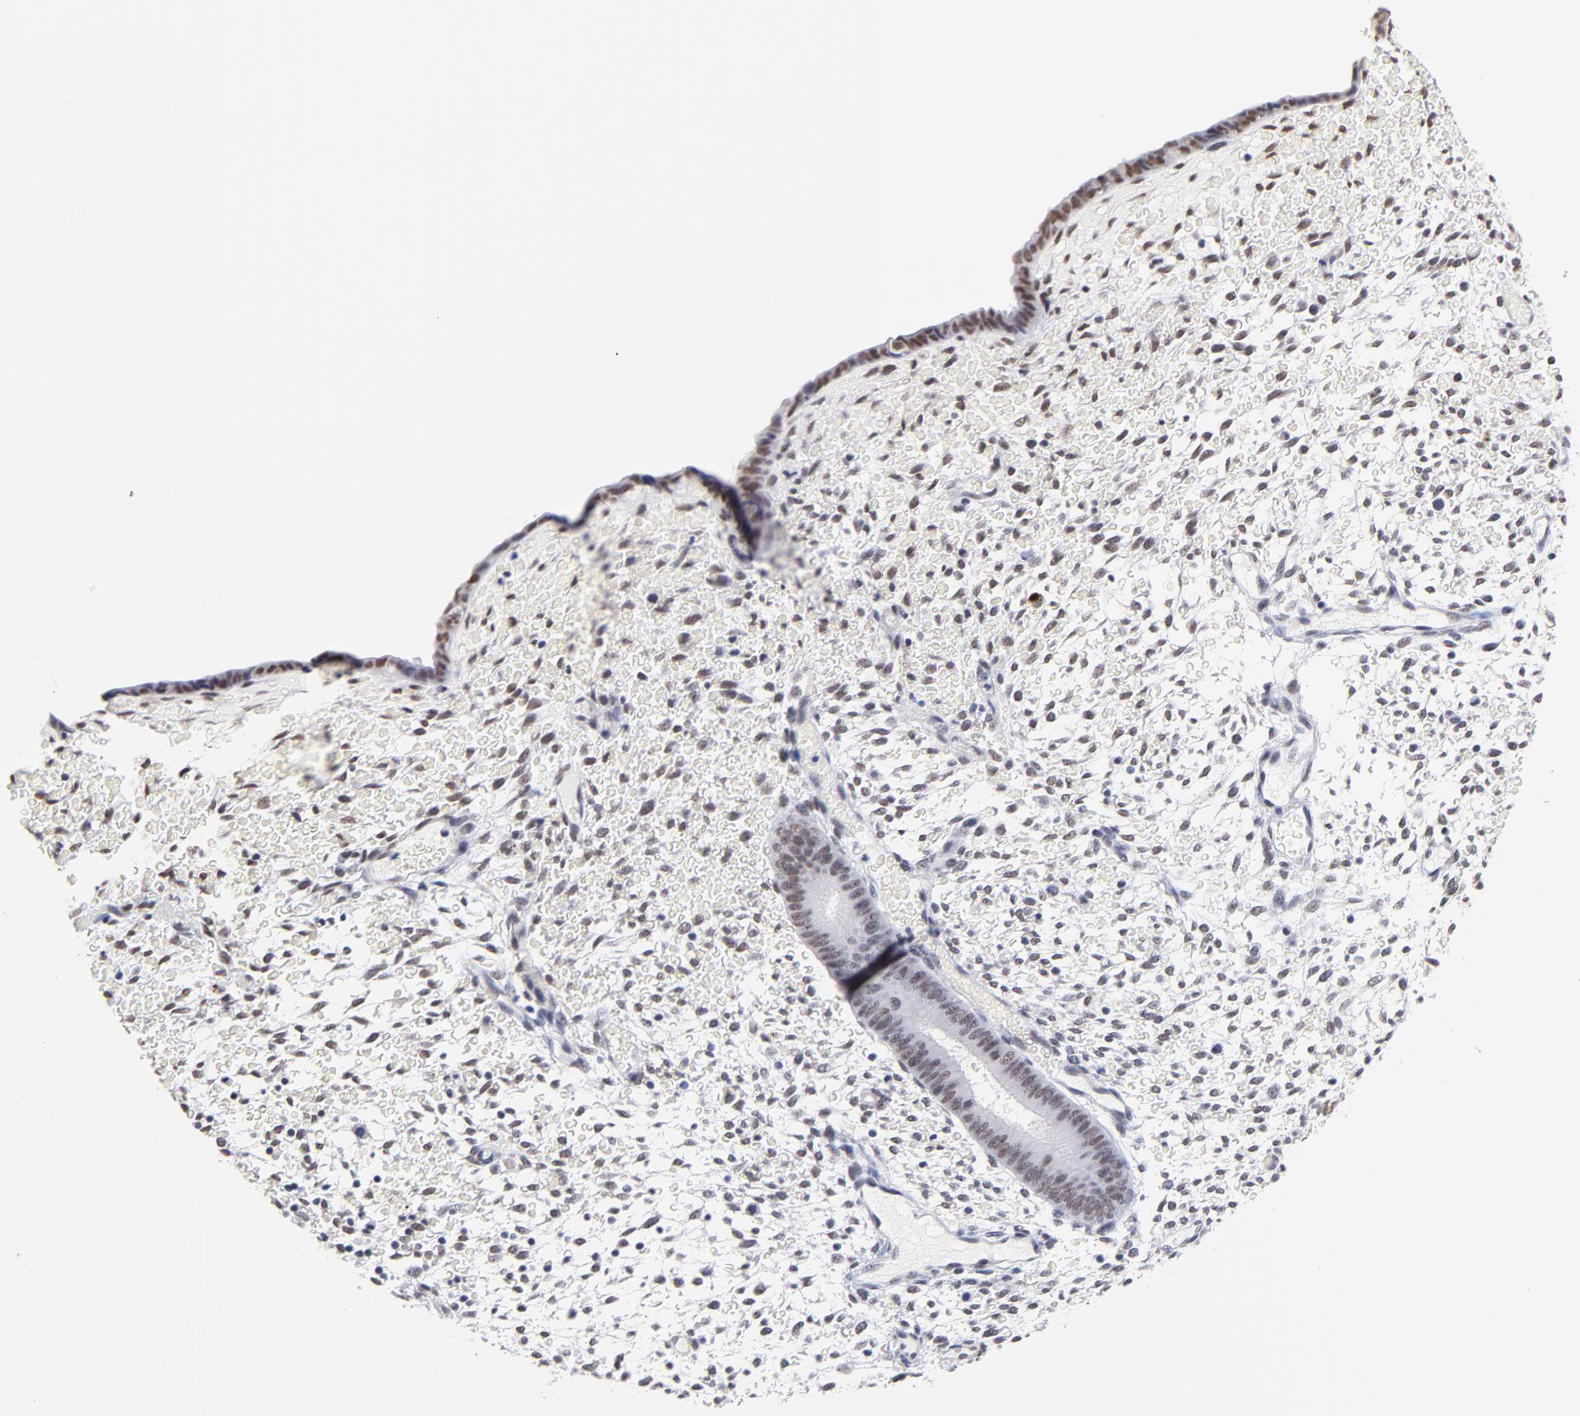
{"staining": {"intensity": "negative", "quantity": "none", "location": "none"}, "tissue": "endometrium", "cell_type": "Cells in endometrial stroma", "image_type": "normal", "snomed": [{"axis": "morphology", "description": "Normal tissue, NOS"}, {"axis": "topography", "description": "Endometrium"}], "caption": "Micrograph shows no protein expression in cells in endometrial stroma of unremarkable endometrium.", "gene": "ZNF74", "patient": {"sex": "female", "age": 42}}